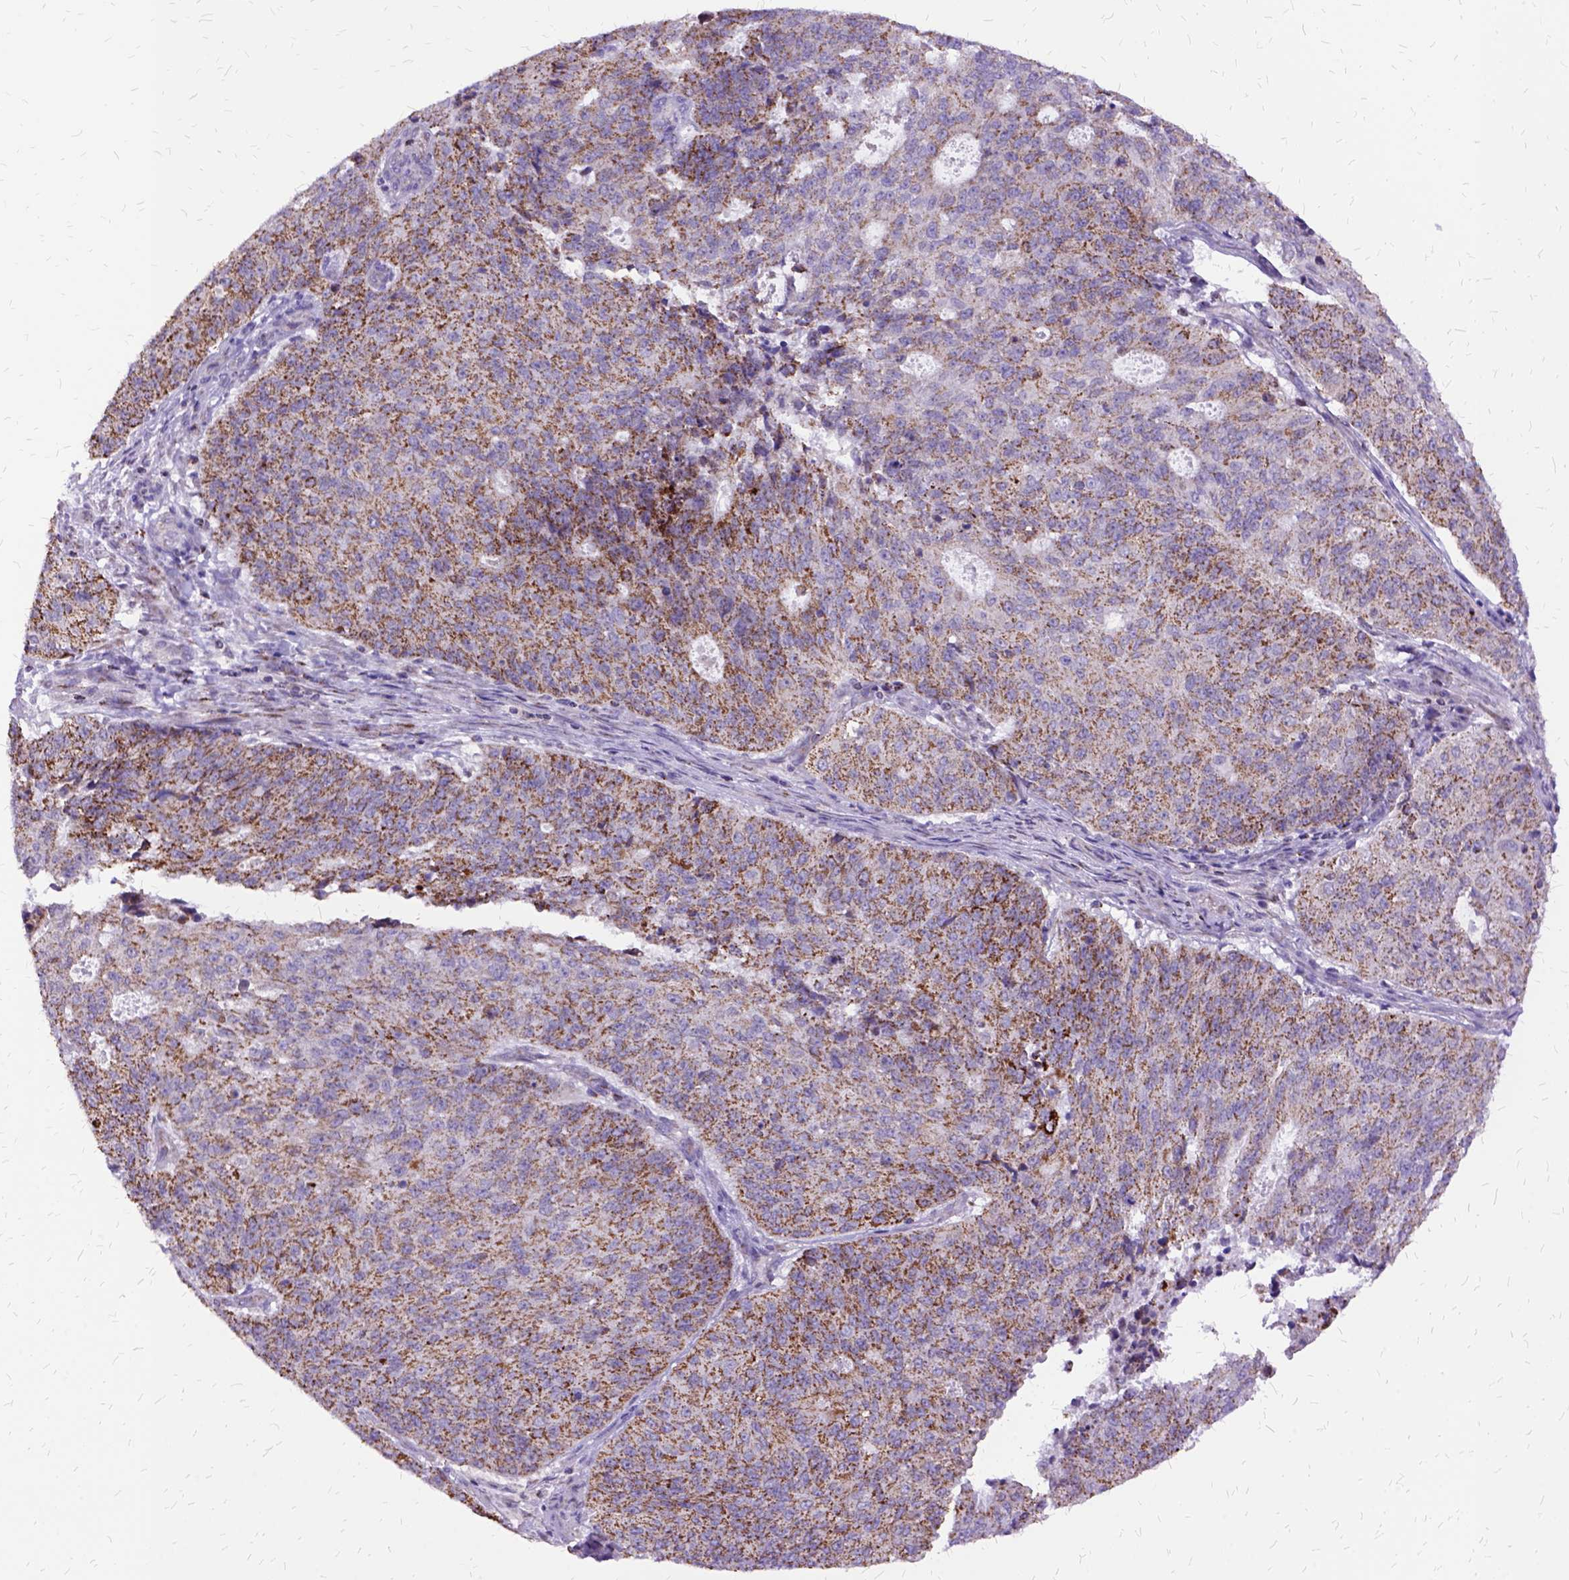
{"staining": {"intensity": "strong", "quantity": ">75%", "location": "cytoplasmic/membranous"}, "tissue": "endometrial cancer", "cell_type": "Tumor cells", "image_type": "cancer", "snomed": [{"axis": "morphology", "description": "Adenocarcinoma, NOS"}, {"axis": "topography", "description": "Endometrium"}], "caption": "A brown stain highlights strong cytoplasmic/membranous staining of a protein in endometrial cancer tumor cells.", "gene": "OXCT1", "patient": {"sex": "female", "age": 82}}